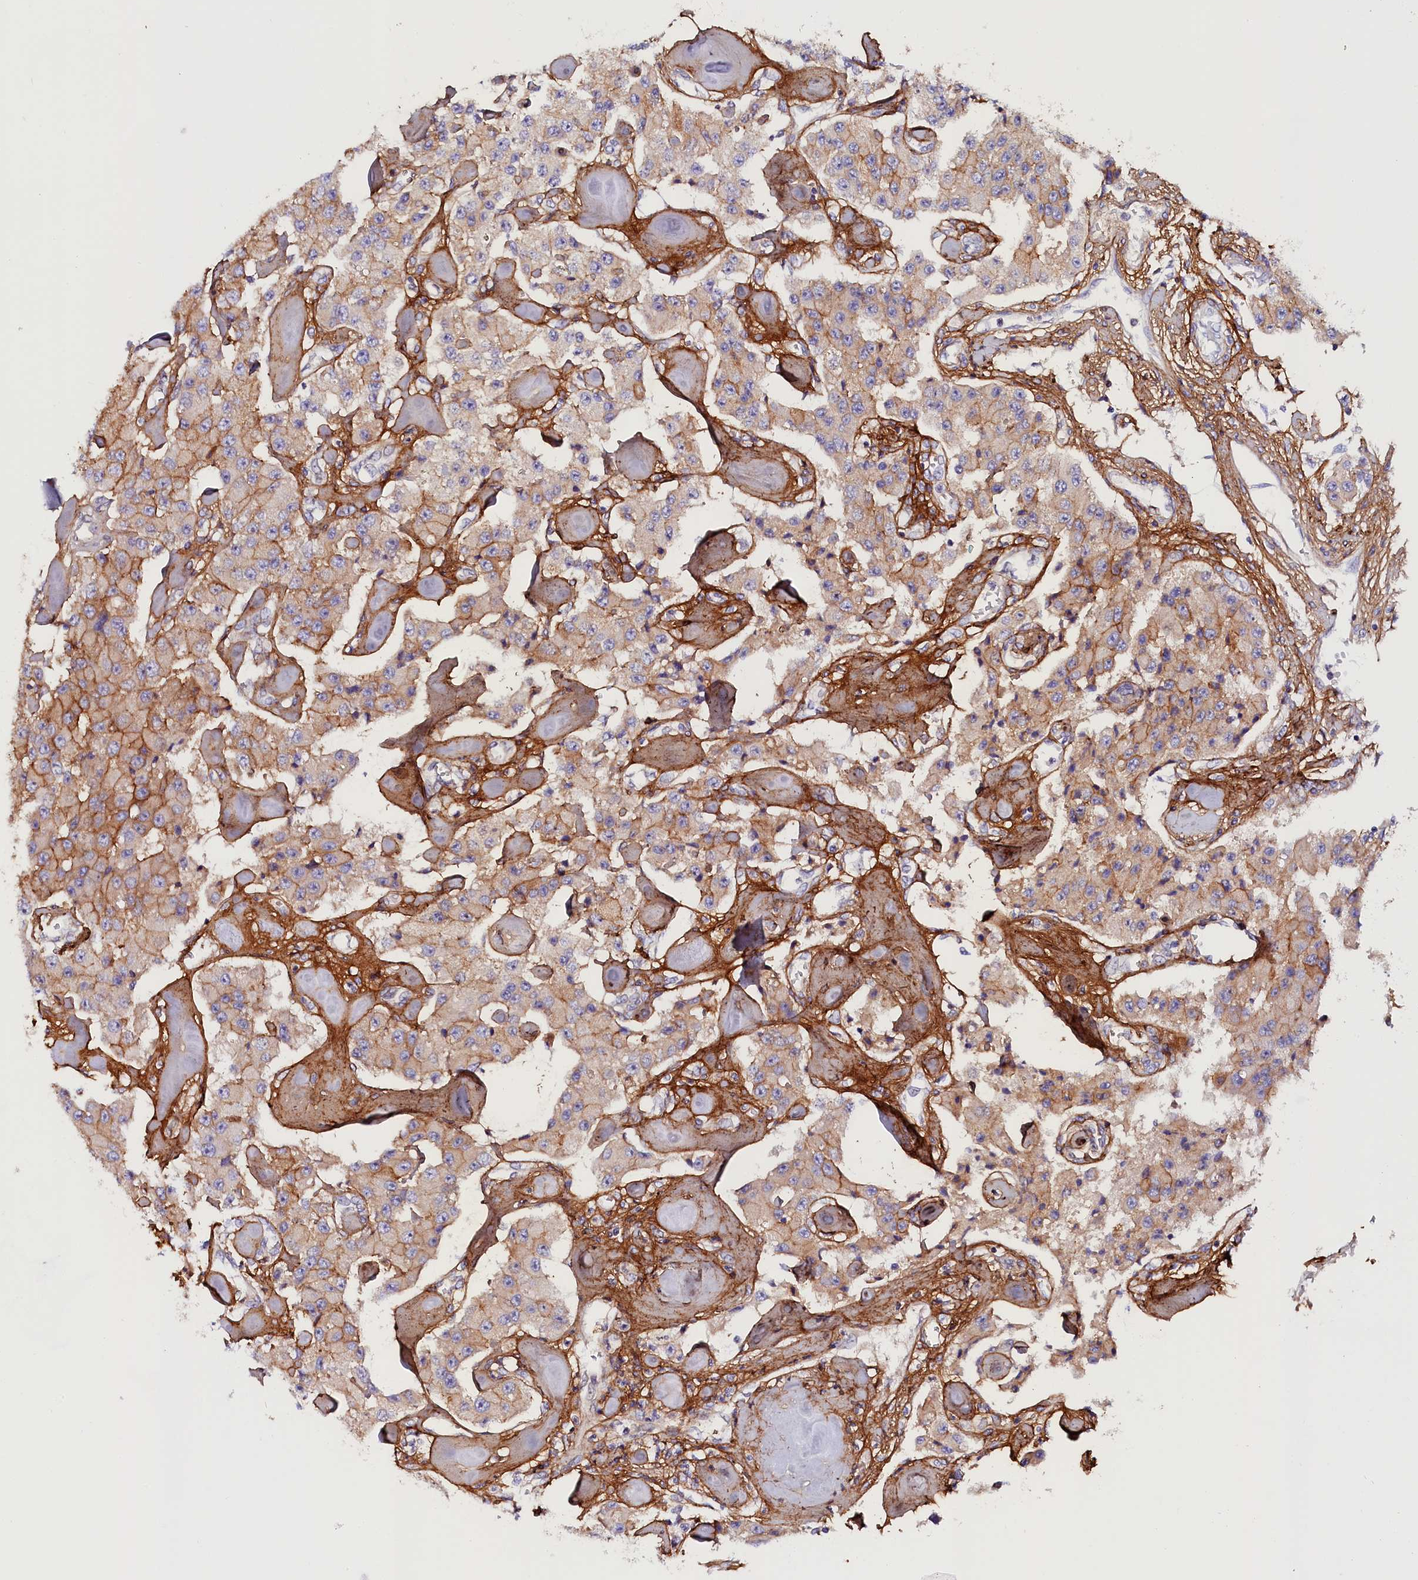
{"staining": {"intensity": "moderate", "quantity": "25%-75%", "location": "cytoplasmic/membranous"}, "tissue": "carcinoid", "cell_type": "Tumor cells", "image_type": "cancer", "snomed": [{"axis": "morphology", "description": "Carcinoid, malignant, NOS"}, {"axis": "topography", "description": "Pancreas"}], "caption": "Carcinoid (malignant) stained with immunohistochemistry demonstrates moderate cytoplasmic/membranous expression in about 25%-75% of tumor cells. (brown staining indicates protein expression, while blue staining denotes nuclei).", "gene": "KATNB1", "patient": {"sex": "male", "age": 41}}